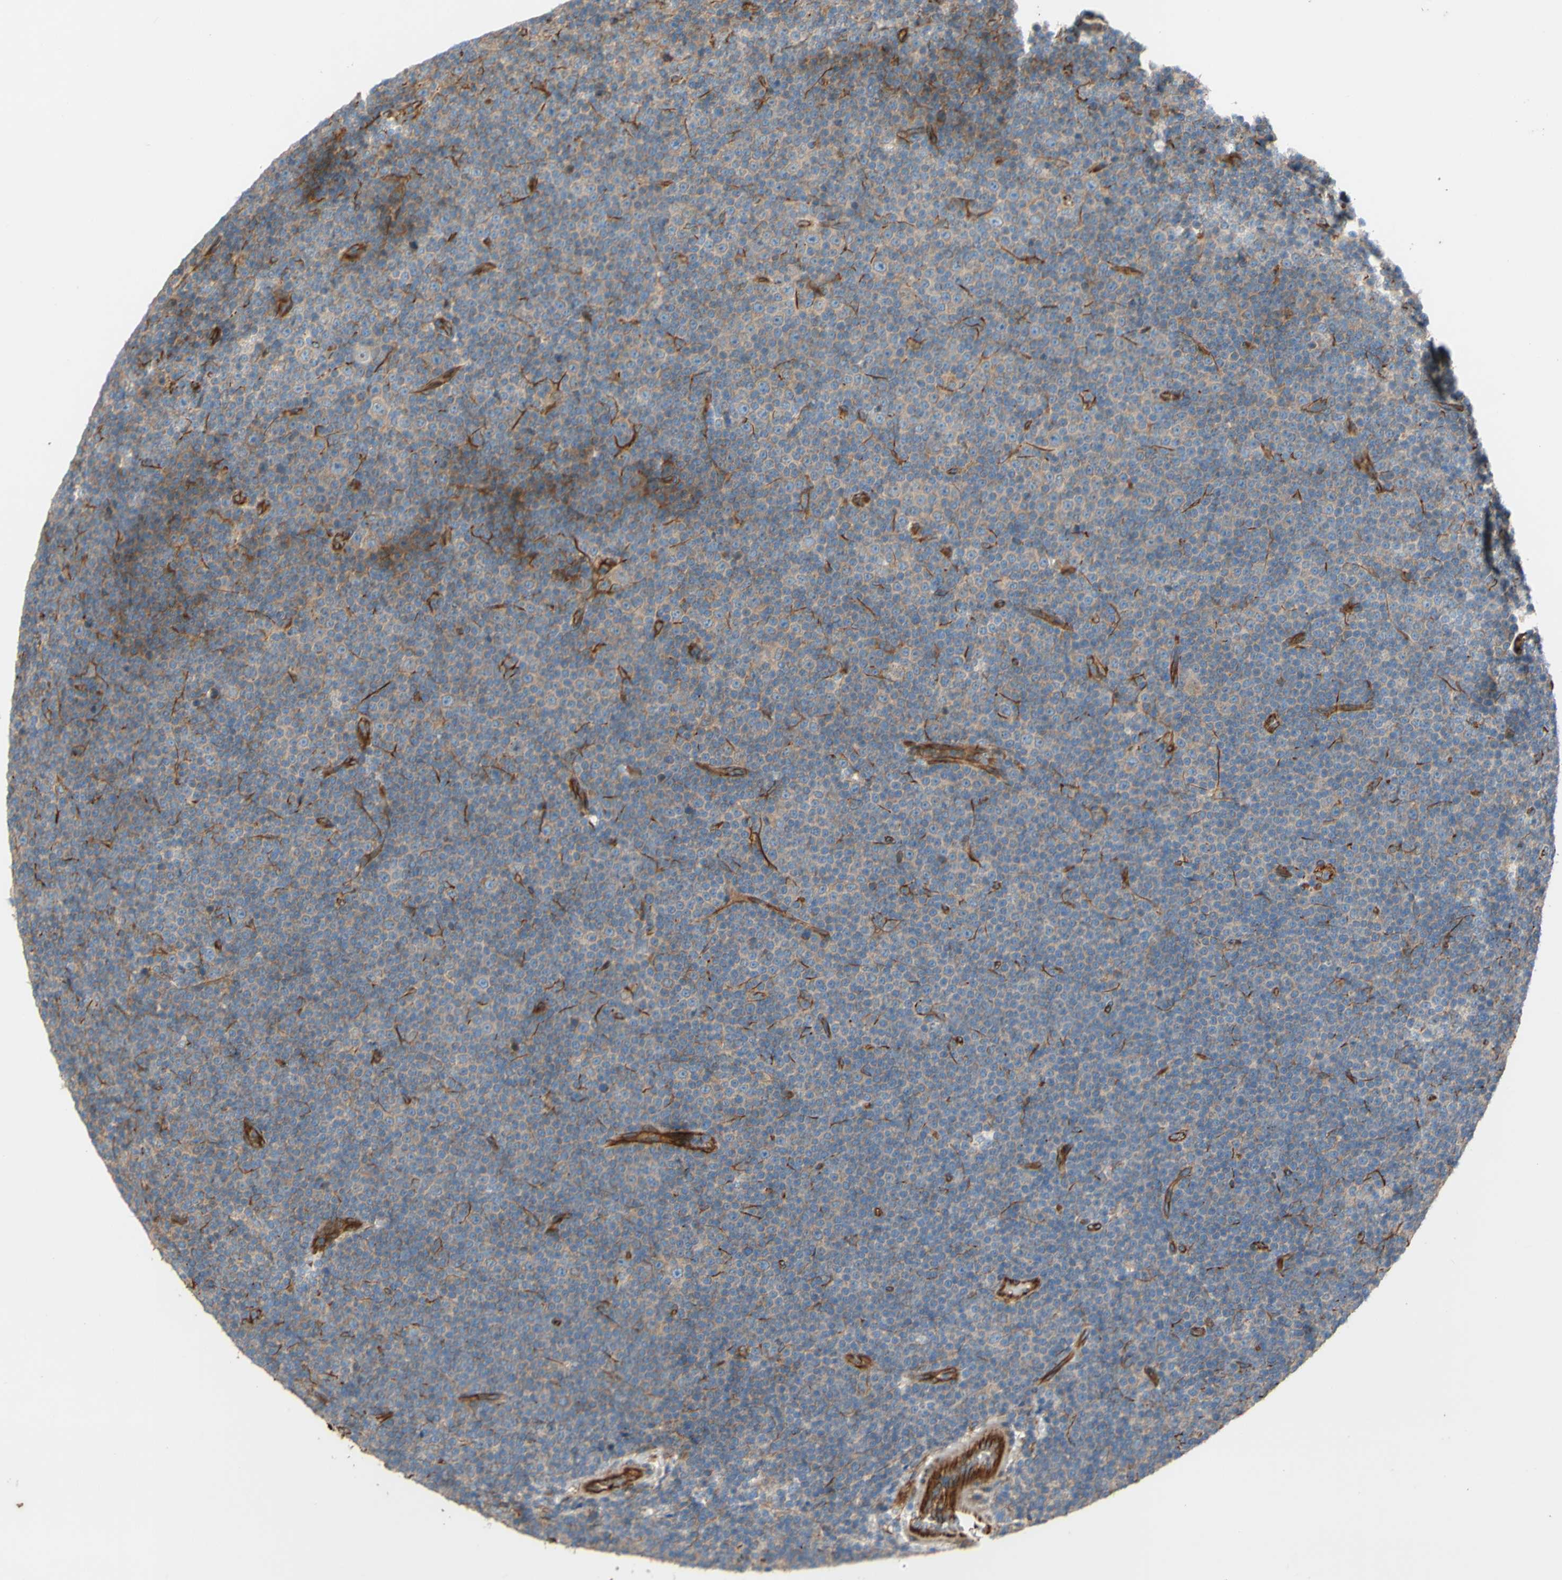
{"staining": {"intensity": "weak", "quantity": ">75%", "location": "cytoplasmic/membranous"}, "tissue": "lymphoma", "cell_type": "Tumor cells", "image_type": "cancer", "snomed": [{"axis": "morphology", "description": "Malignant lymphoma, non-Hodgkin's type, Low grade"}, {"axis": "topography", "description": "Lymph node"}], "caption": "Immunohistochemistry (IHC) of human malignant lymphoma, non-Hodgkin's type (low-grade) shows low levels of weak cytoplasmic/membranous expression in about >75% of tumor cells.", "gene": "C1orf43", "patient": {"sex": "female", "age": 67}}